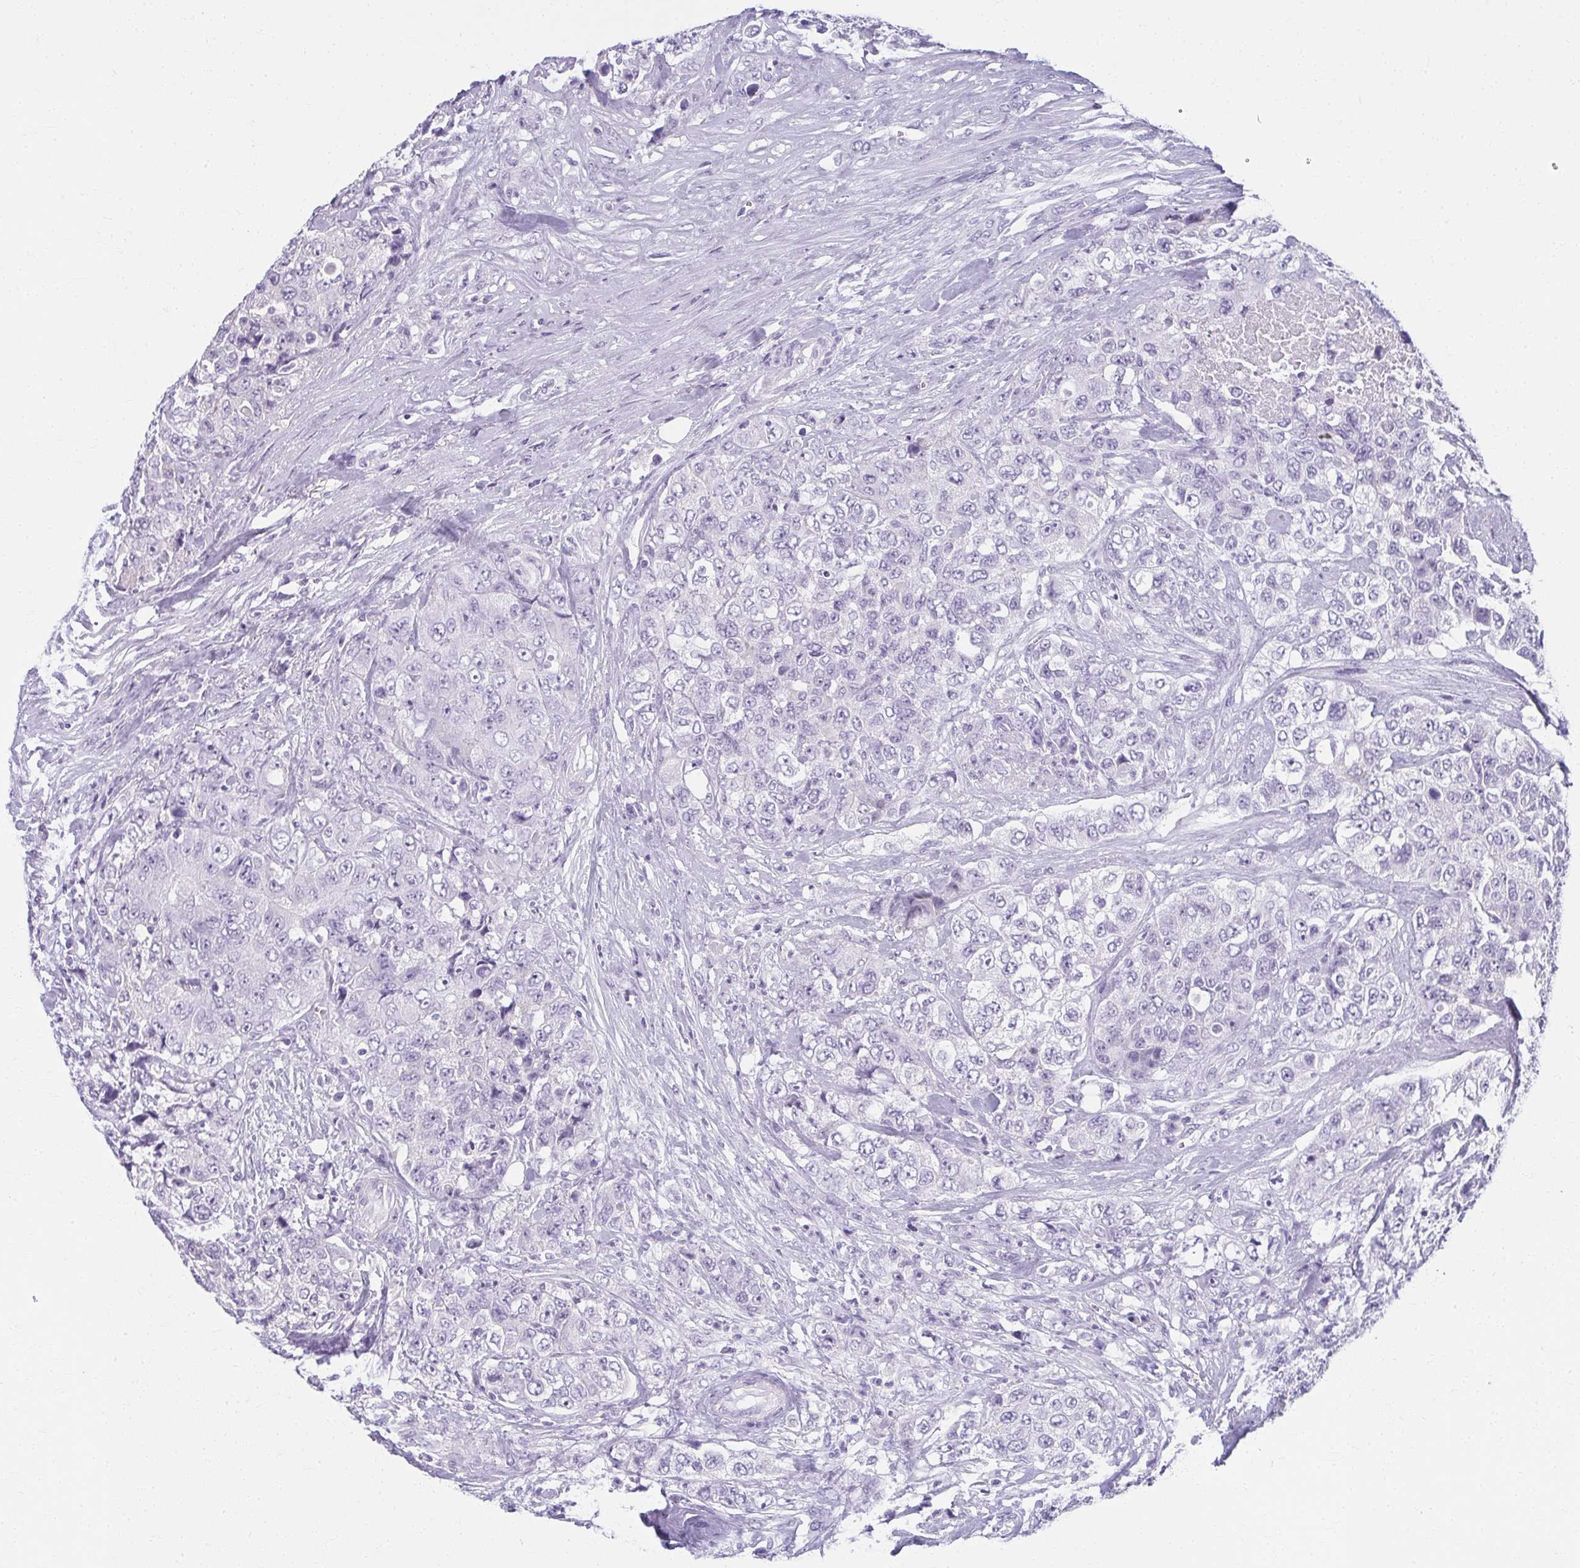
{"staining": {"intensity": "negative", "quantity": "none", "location": "none"}, "tissue": "urothelial cancer", "cell_type": "Tumor cells", "image_type": "cancer", "snomed": [{"axis": "morphology", "description": "Urothelial carcinoma, High grade"}, {"axis": "topography", "description": "Urinary bladder"}], "caption": "High power microscopy image of an IHC photomicrograph of high-grade urothelial carcinoma, revealing no significant positivity in tumor cells. (Stains: DAB immunohistochemistry with hematoxylin counter stain, Microscopy: brightfield microscopy at high magnification).", "gene": "MOBP", "patient": {"sex": "female", "age": 78}}